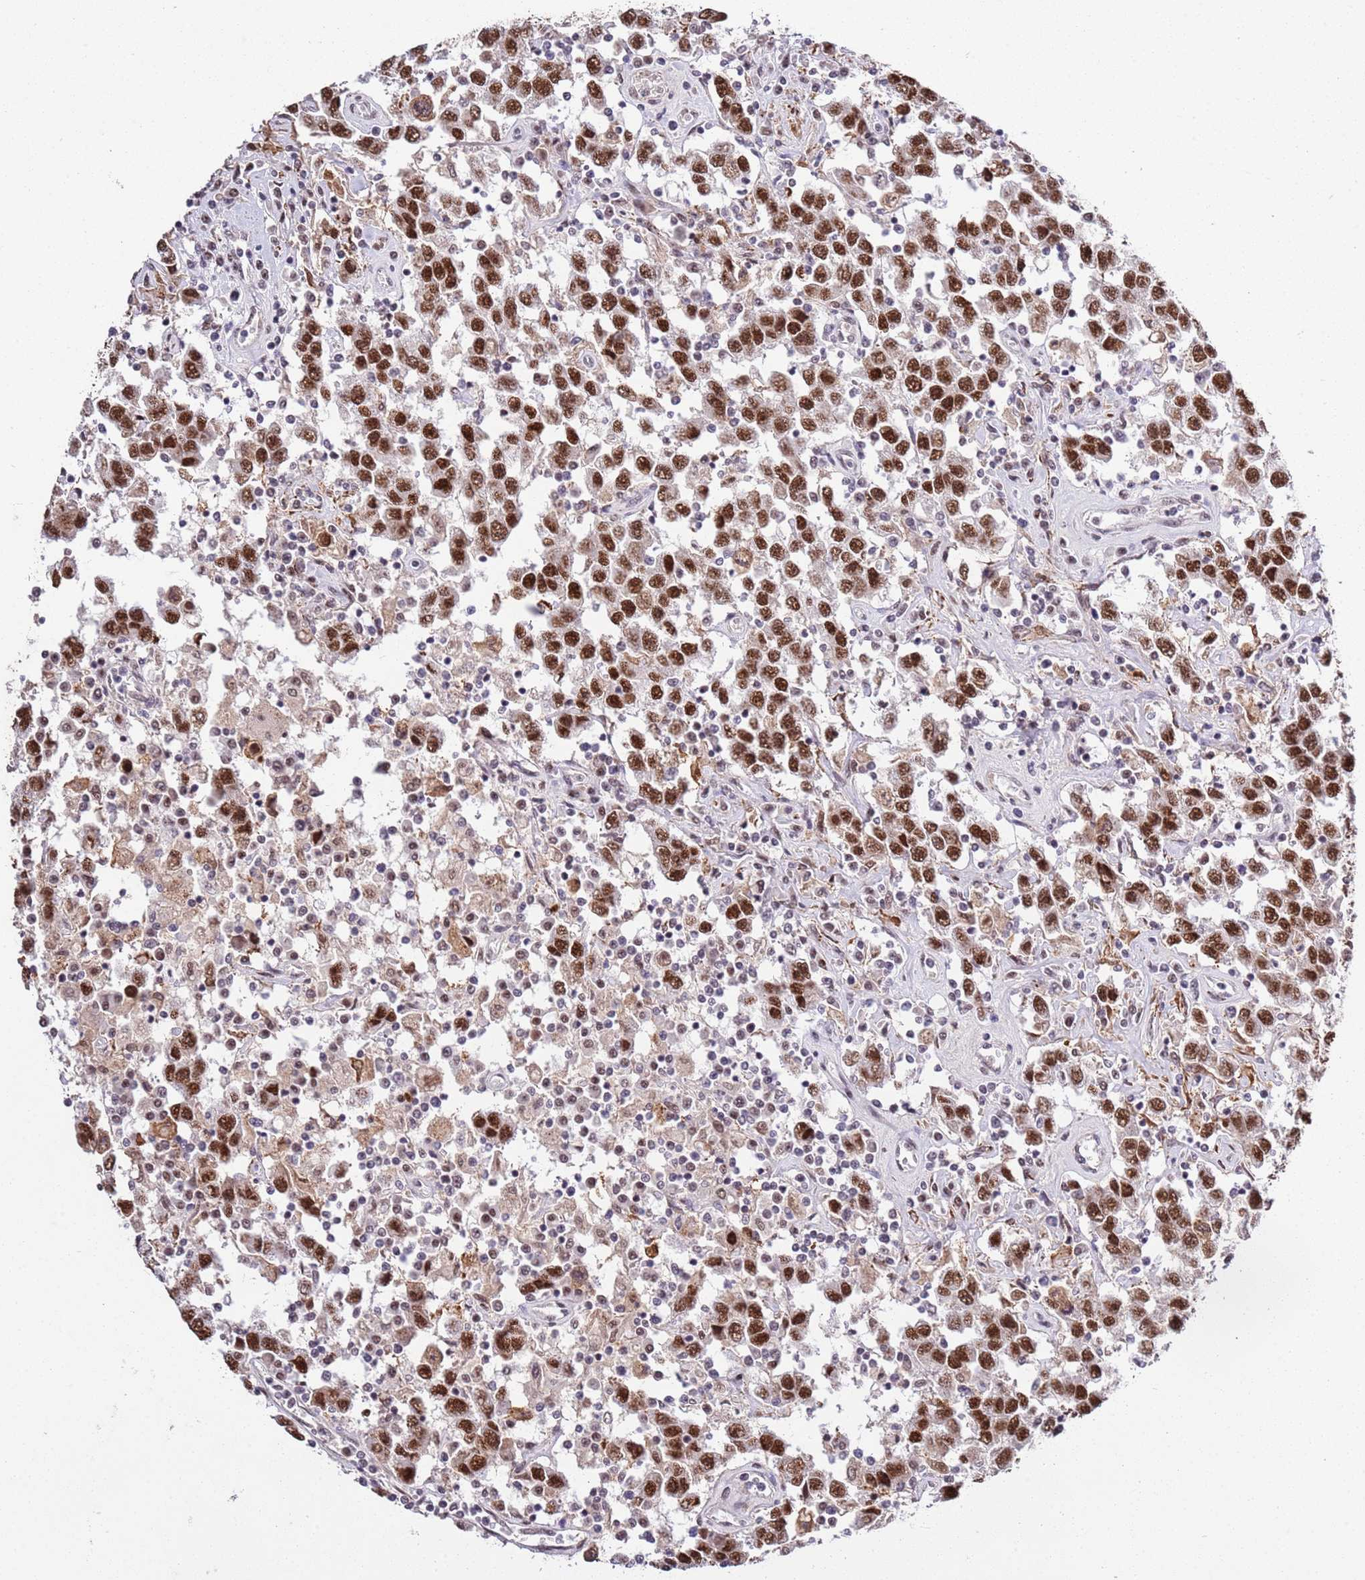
{"staining": {"intensity": "strong", "quantity": ">75%", "location": "nuclear"}, "tissue": "testis cancer", "cell_type": "Tumor cells", "image_type": "cancer", "snomed": [{"axis": "morphology", "description": "Seminoma, NOS"}, {"axis": "topography", "description": "Testis"}], "caption": "Seminoma (testis) stained with immunohistochemistry (IHC) reveals strong nuclear positivity in approximately >75% of tumor cells. (DAB = brown stain, brightfield microscopy at high magnification).", "gene": "AKAP8L", "patient": {"sex": "male", "age": 41}}